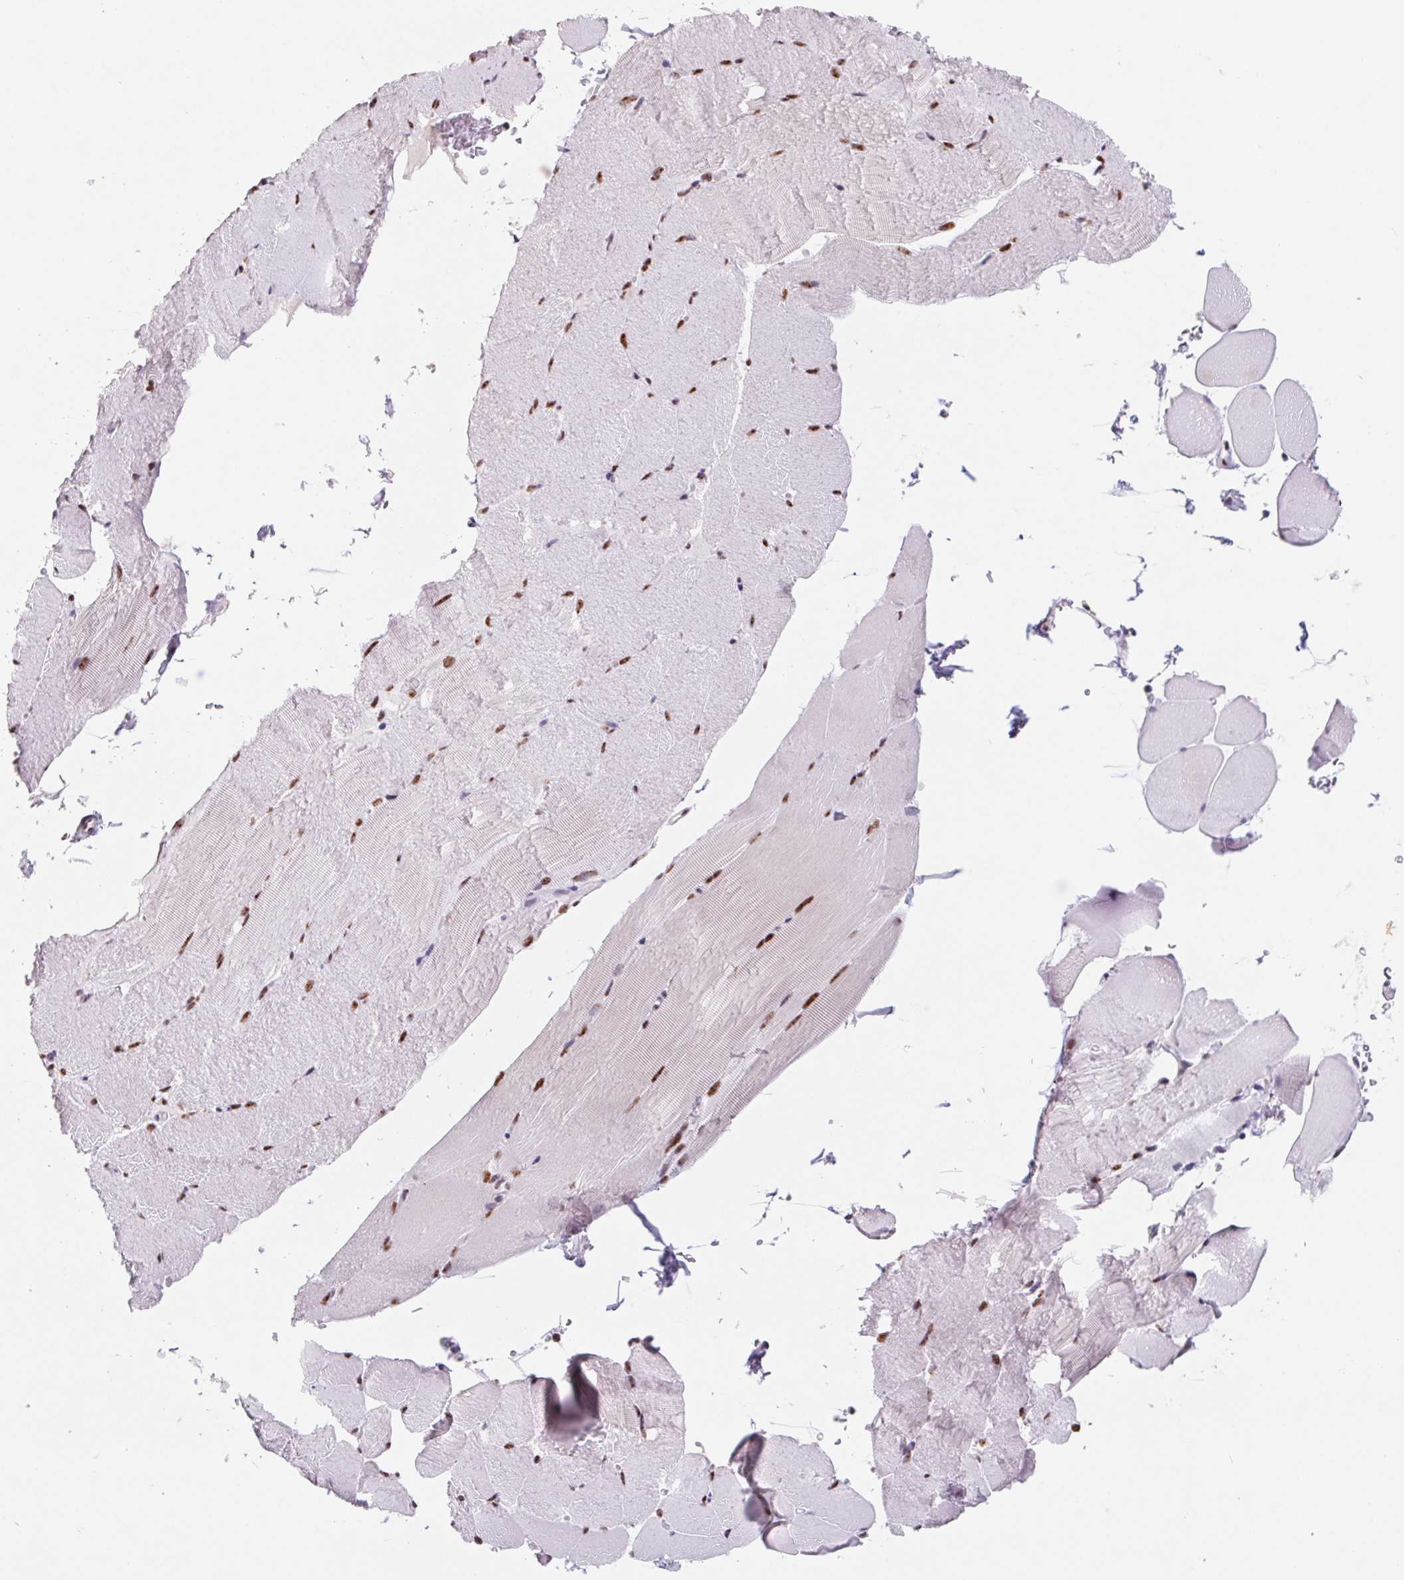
{"staining": {"intensity": "moderate", "quantity": "25%-75%", "location": "nuclear"}, "tissue": "skeletal muscle", "cell_type": "Myocytes", "image_type": "normal", "snomed": [{"axis": "morphology", "description": "Normal tissue, NOS"}, {"axis": "topography", "description": "Skeletal muscle"}], "caption": "Immunohistochemistry photomicrograph of unremarkable skeletal muscle: human skeletal muscle stained using immunohistochemistry (IHC) demonstrates medium levels of moderate protein expression localized specifically in the nuclear of myocytes, appearing as a nuclear brown color.", "gene": "DPPA5", "patient": {"sex": "female", "age": 37}}